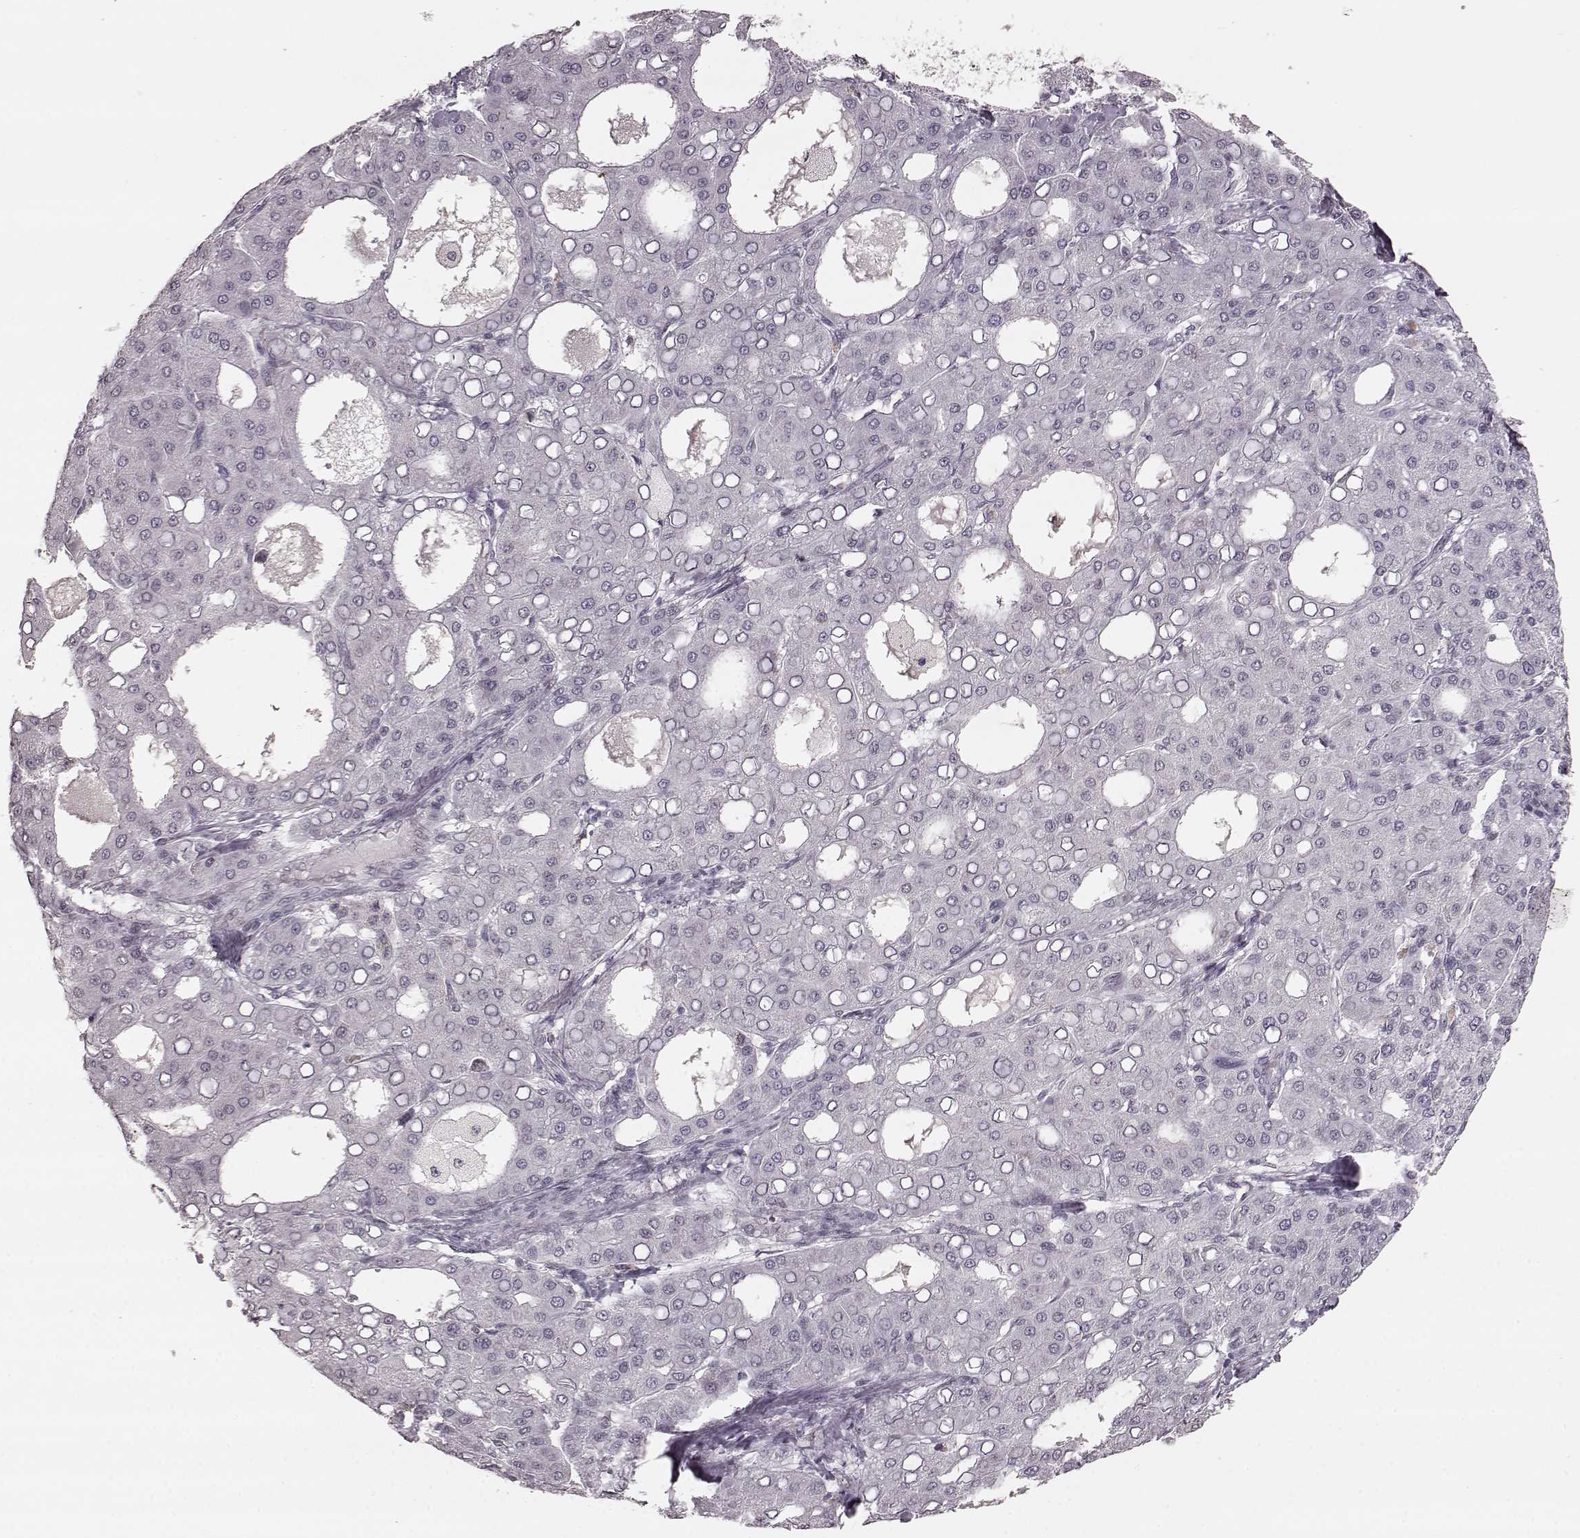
{"staining": {"intensity": "negative", "quantity": "none", "location": "none"}, "tissue": "liver cancer", "cell_type": "Tumor cells", "image_type": "cancer", "snomed": [{"axis": "morphology", "description": "Carcinoma, Hepatocellular, NOS"}, {"axis": "topography", "description": "Liver"}], "caption": "This is a image of immunohistochemistry (IHC) staining of liver cancer (hepatocellular carcinoma), which shows no positivity in tumor cells.", "gene": "DCAF12", "patient": {"sex": "male", "age": 65}}